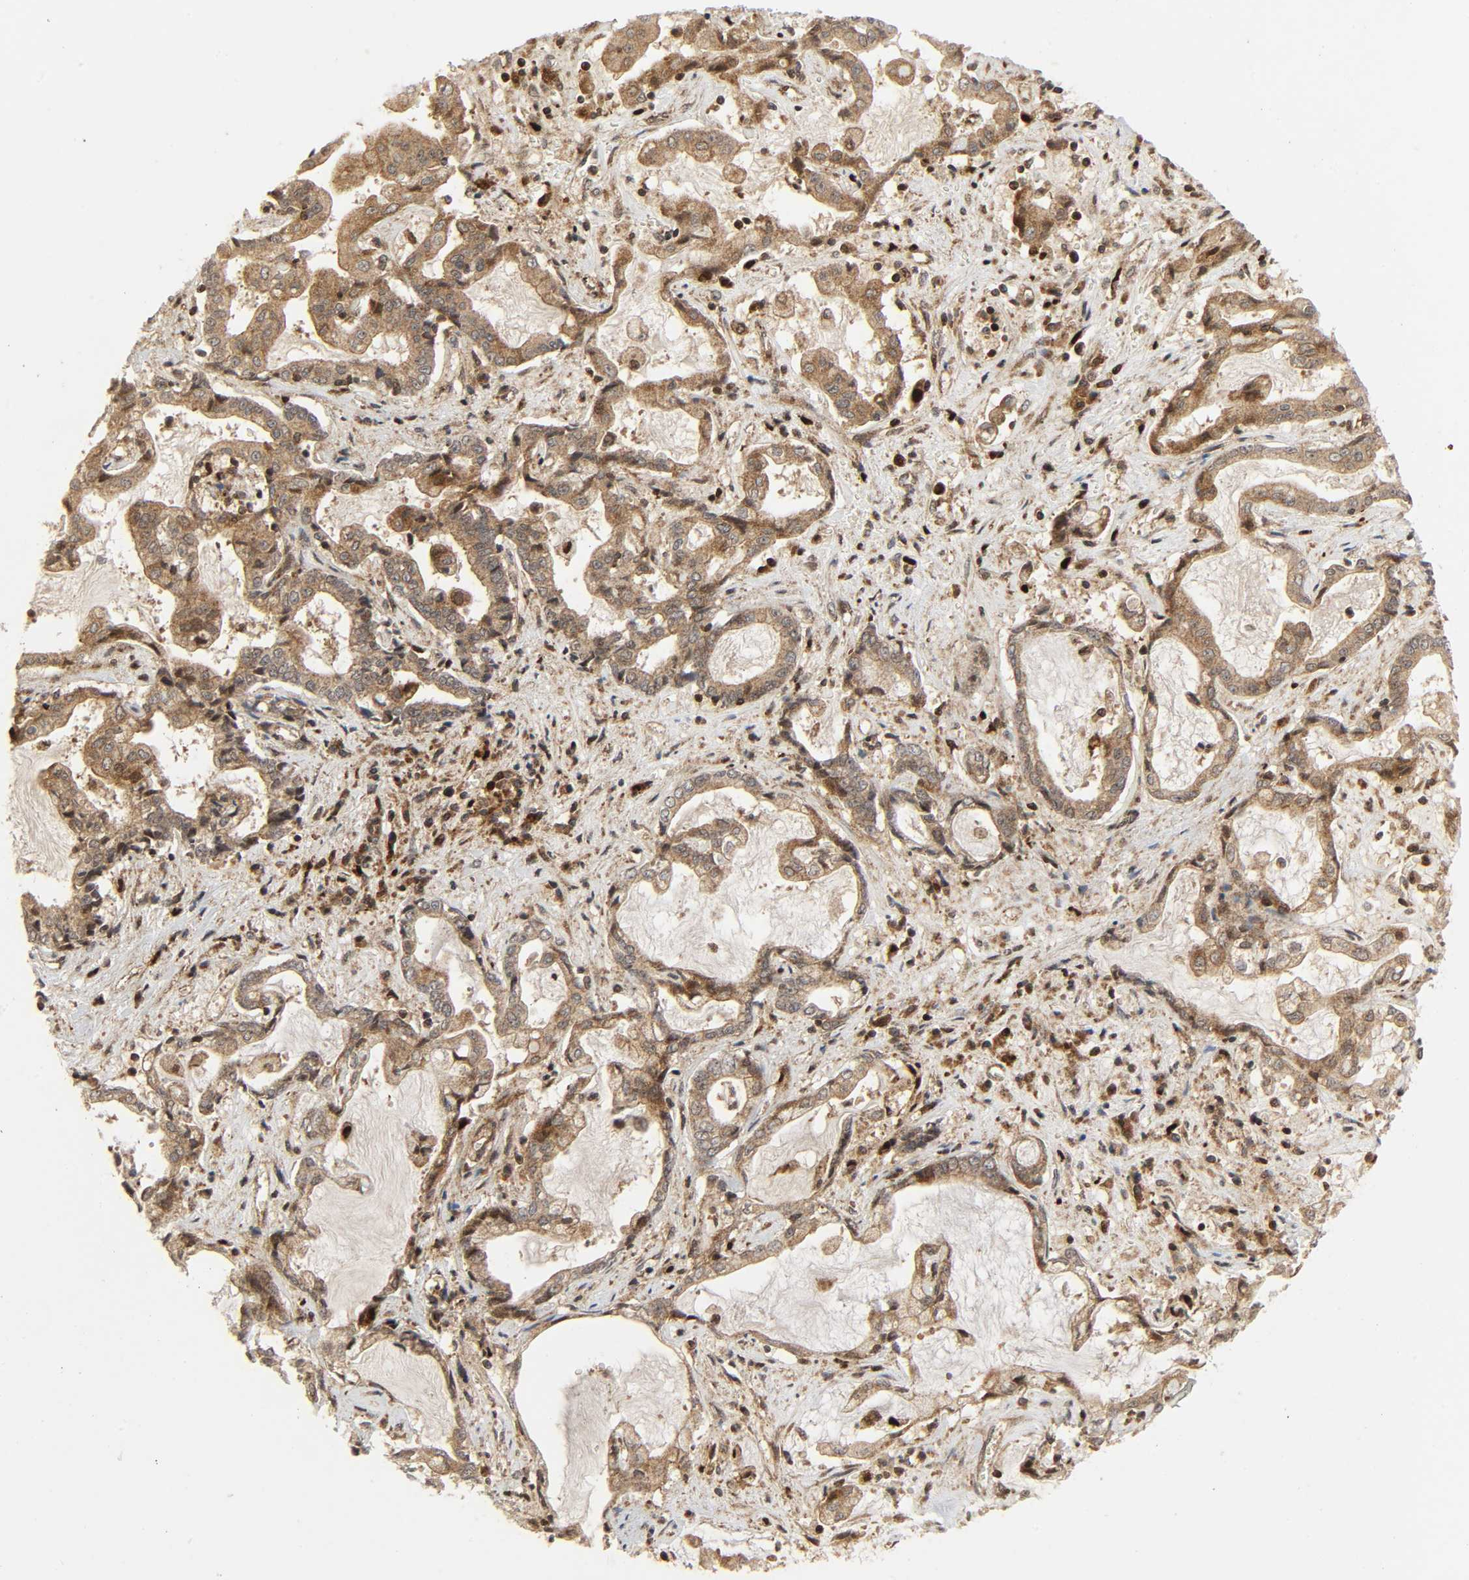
{"staining": {"intensity": "moderate", "quantity": ">75%", "location": "cytoplasmic/membranous"}, "tissue": "liver cancer", "cell_type": "Tumor cells", "image_type": "cancer", "snomed": [{"axis": "morphology", "description": "Cholangiocarcinoma"}, {"axis": "topography", "description": "Liver"}], "caption": "Cholangiocarcinoma (liver) stained for a protein reveals moderate cytoplasmic/membranous positivity in tumor cells.", "gene": "CHUK", "patient": {"sex": "male", "age": 57}}